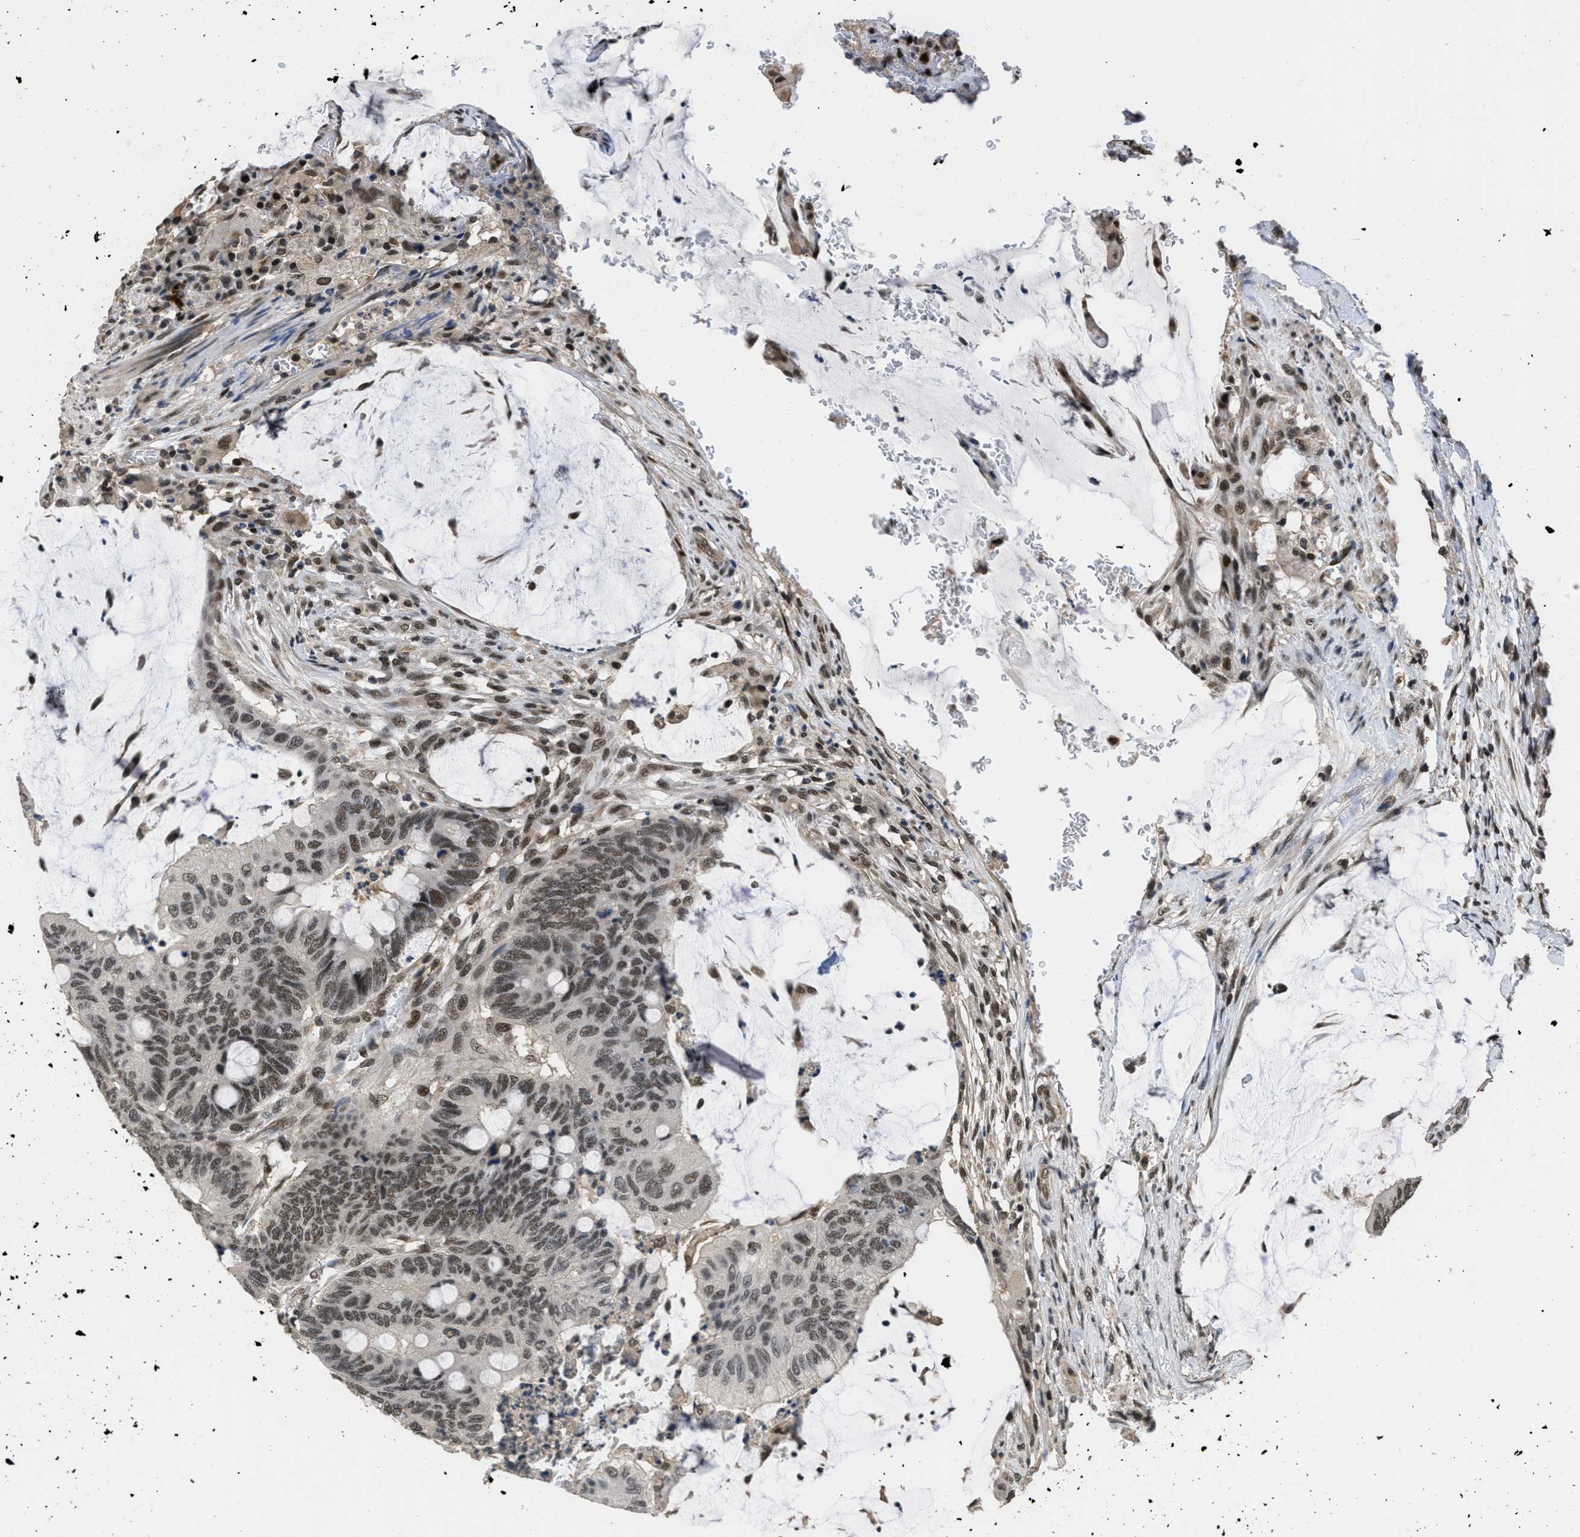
{"staining": {"intensity": "strong", "quantity": ">75%", "location": "cytoplasmic/membranous,nuclear"}, "tissue": "colorectal cancer", "cell_type": "Tumor cells", "image_type": "cancer", "snomed": [{"axis": "morphology", "description": "Normal tissue, NOS"}, {"axis": "morphology", "description": "Adenocarcinoma, NOS"}, {"axis": "topography", "description": "Rectum"}], "caption": "Tumor cells demonstrate high levels of strong cytoplasmic/membranous and nuclear expression in approximately >75% of cells in human adenocarcinoma (colorectal).", "gene": "CUL4B", "patient": {"sex": "male", "age": 92}}